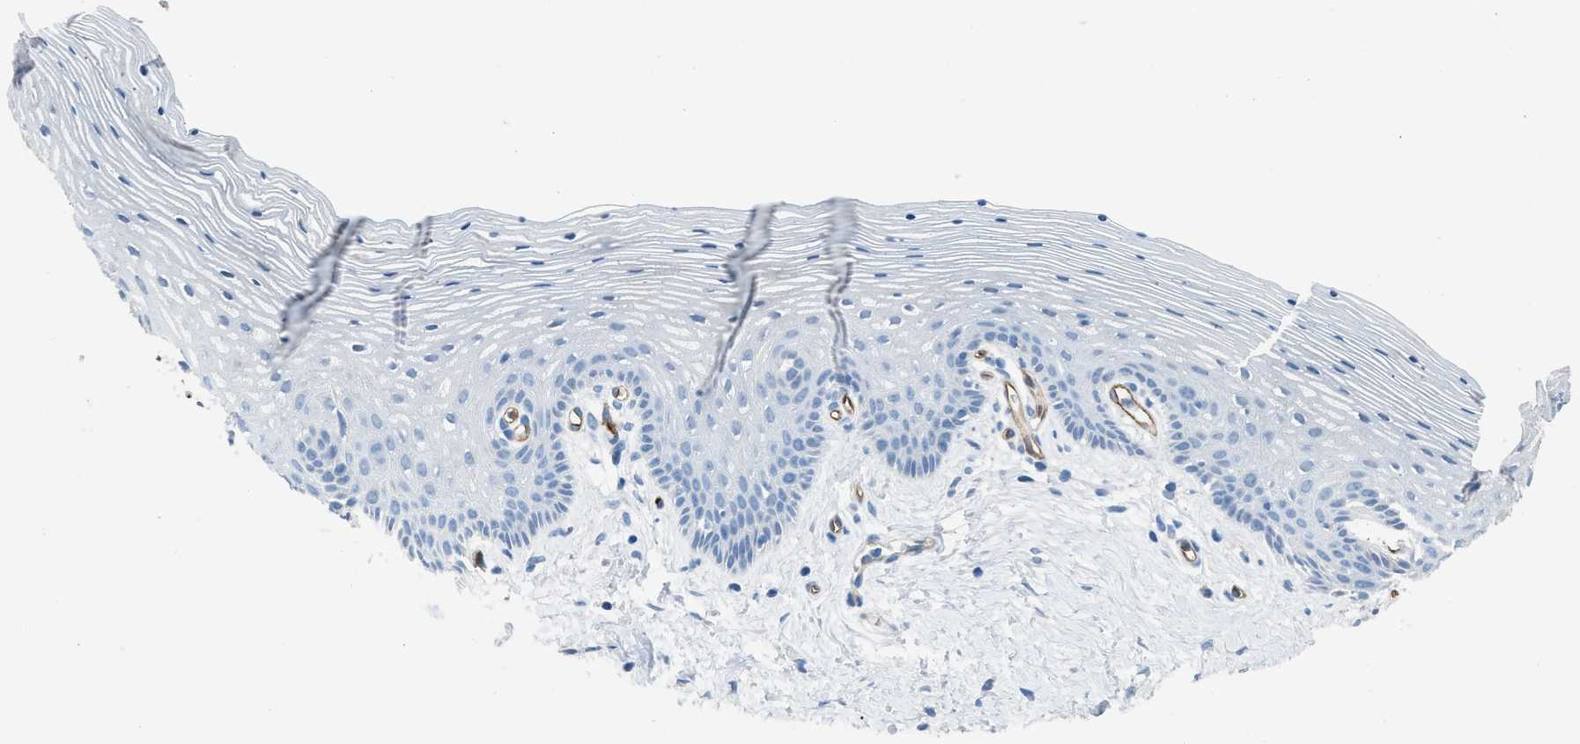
{"staining": {"intensity": "negative", "quantity": "none", "location": "none"}, "tissue": "vagina", "cell_type": "Squamous epithelial cells", "image_type": "normal", "snomed": [{"axis": "morphology", "description": "Normal tissue, NOS"}, {"axis": "topography", "description": "Vagina"}], "caption": "An IHC photomicrograph of unremarkable vagina is shown. There is no staining in squamous epithelial cells of vagina.", "gene": "DYSF", "patient": {"sex": "female", "age": 32}}